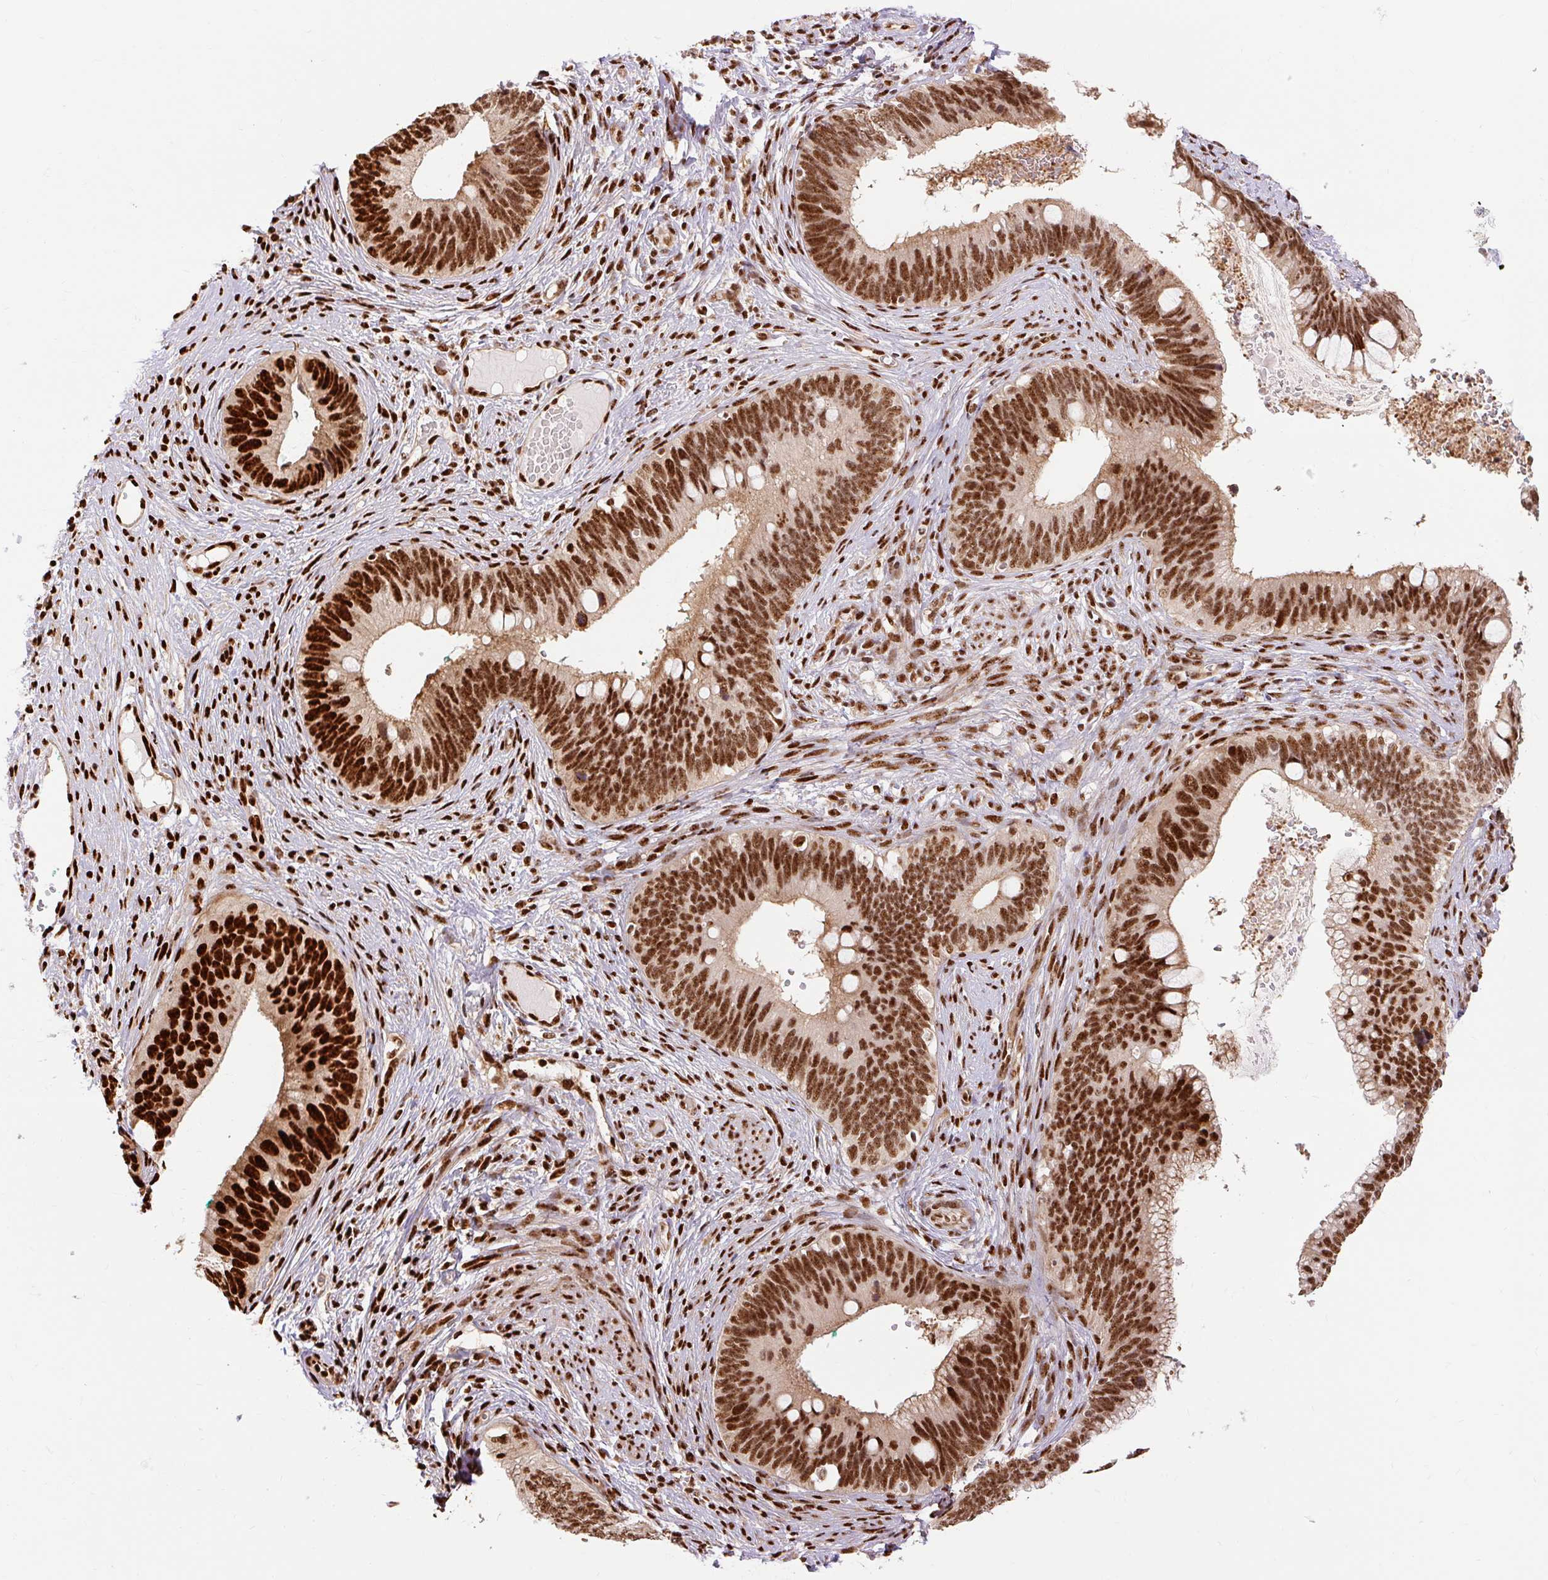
{"staining": {"intensity": "strong", "quantity": ">75%", "location": "nuclear"}, "tissue": "cervical cancer", "cell_type": "Tumor cells", "image_type": "cancer", "snomed": [{"axis": "morphology", "description": "Adenocarcinoma, NOS"}, {"axis": "topography", "description": "Cervix"}], "caption": "DAB immunohistochemical staining of human cervical cancer exhibits strong nuclear protein staining in approximately >75% of tumor cells.", "gene": "MECOM", "patient": {"sex": "female", "age": 42}}